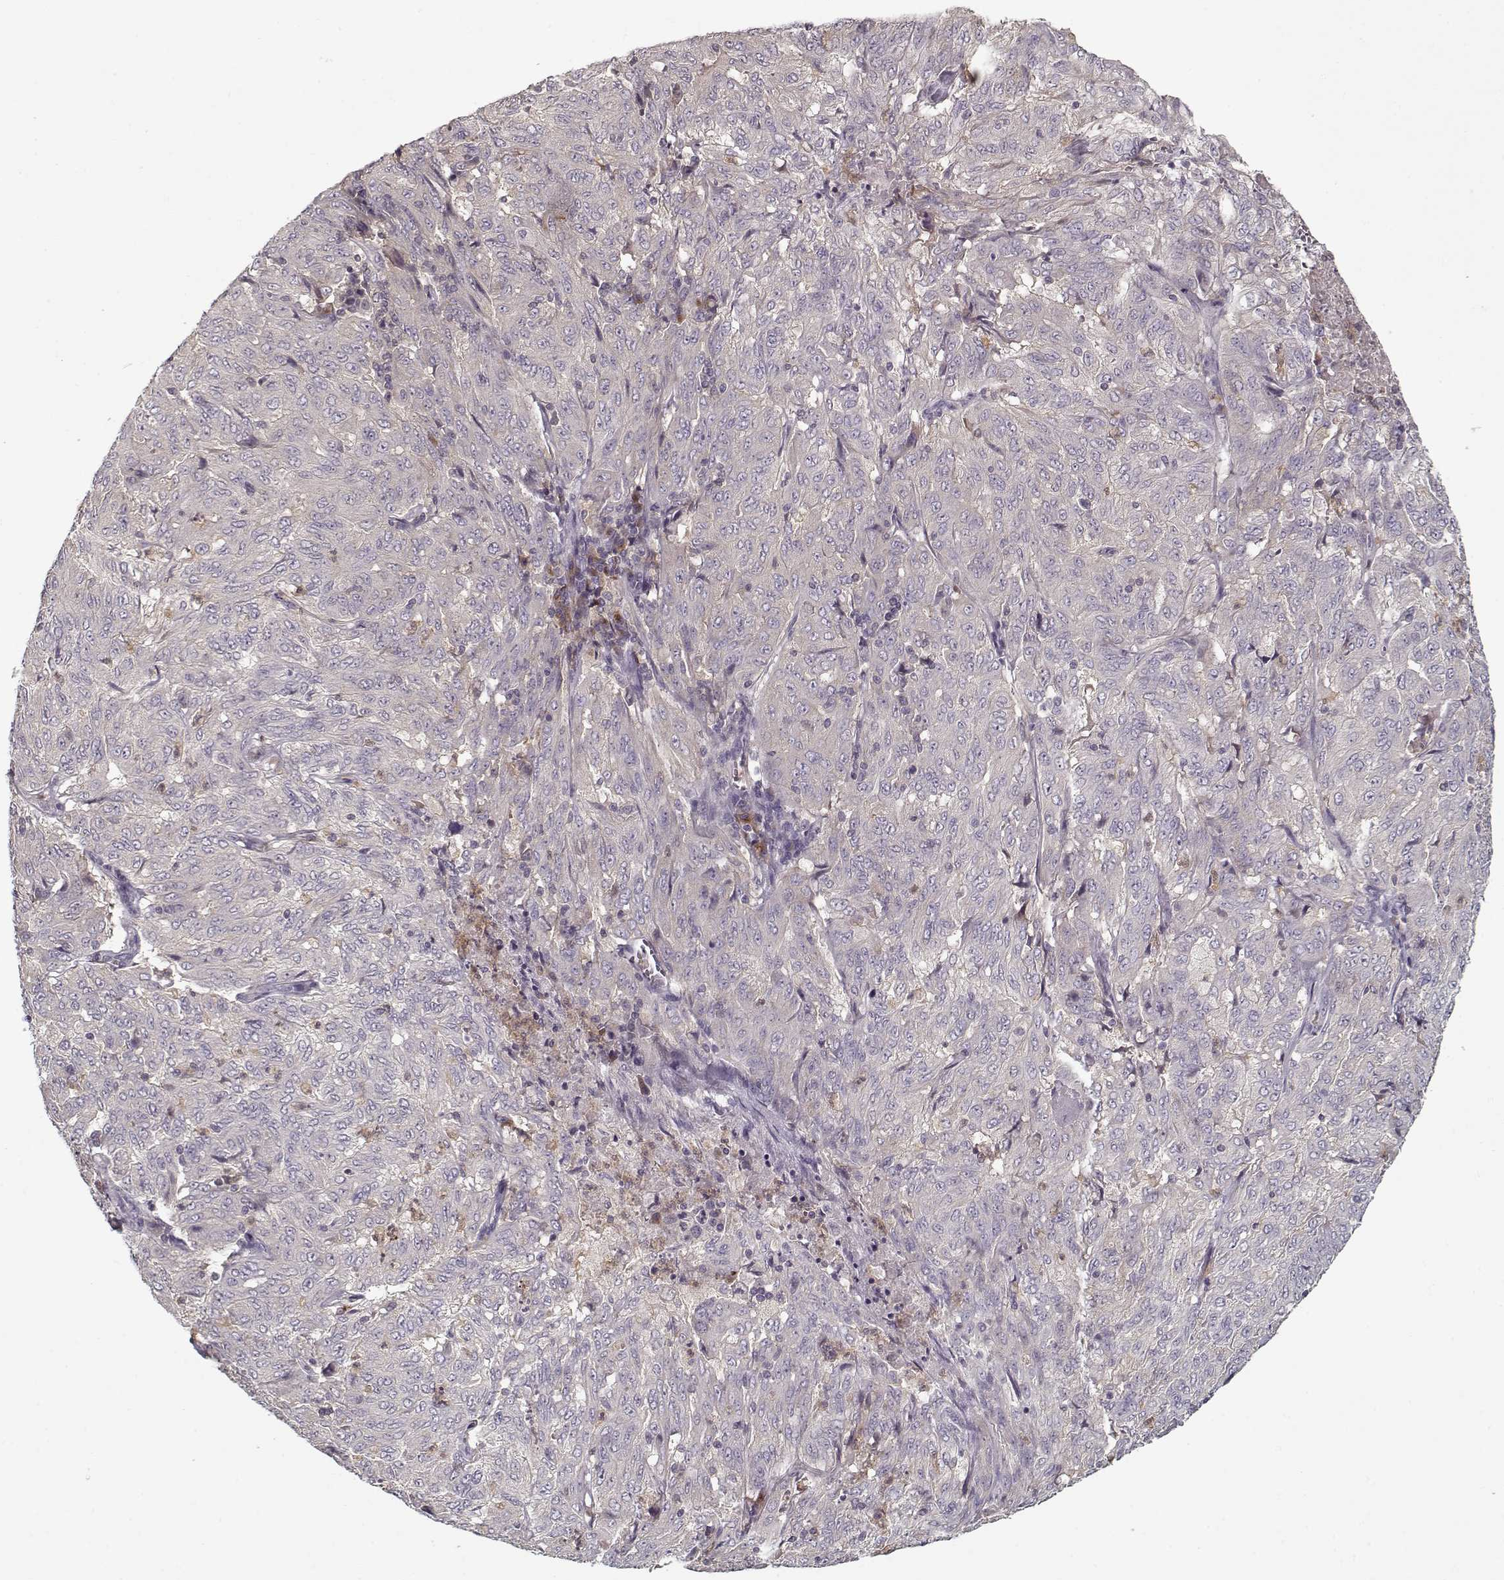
{"staining": {"intensity": "negative", "quantity": "none", "location": "none"}, "tissue": "pancreatic cancer", "cell_type": "Tumor cells", "image_type": "cancer", "snomed": [{"axis": "morphology", "description": "Adenocarcinoma, NOS"}, {"axis": "topography", "description": "Pancreas"}], "caption": "An IHC image of pancreatic cancer (adenocarcinoma) is shown. There is no staining in tumor cells of pancreatic cancer (adenocarcinoma). Nuclei are stained in blue.", "gene": "UNC13D", "patient": {"sex": "male", "age": 63}}